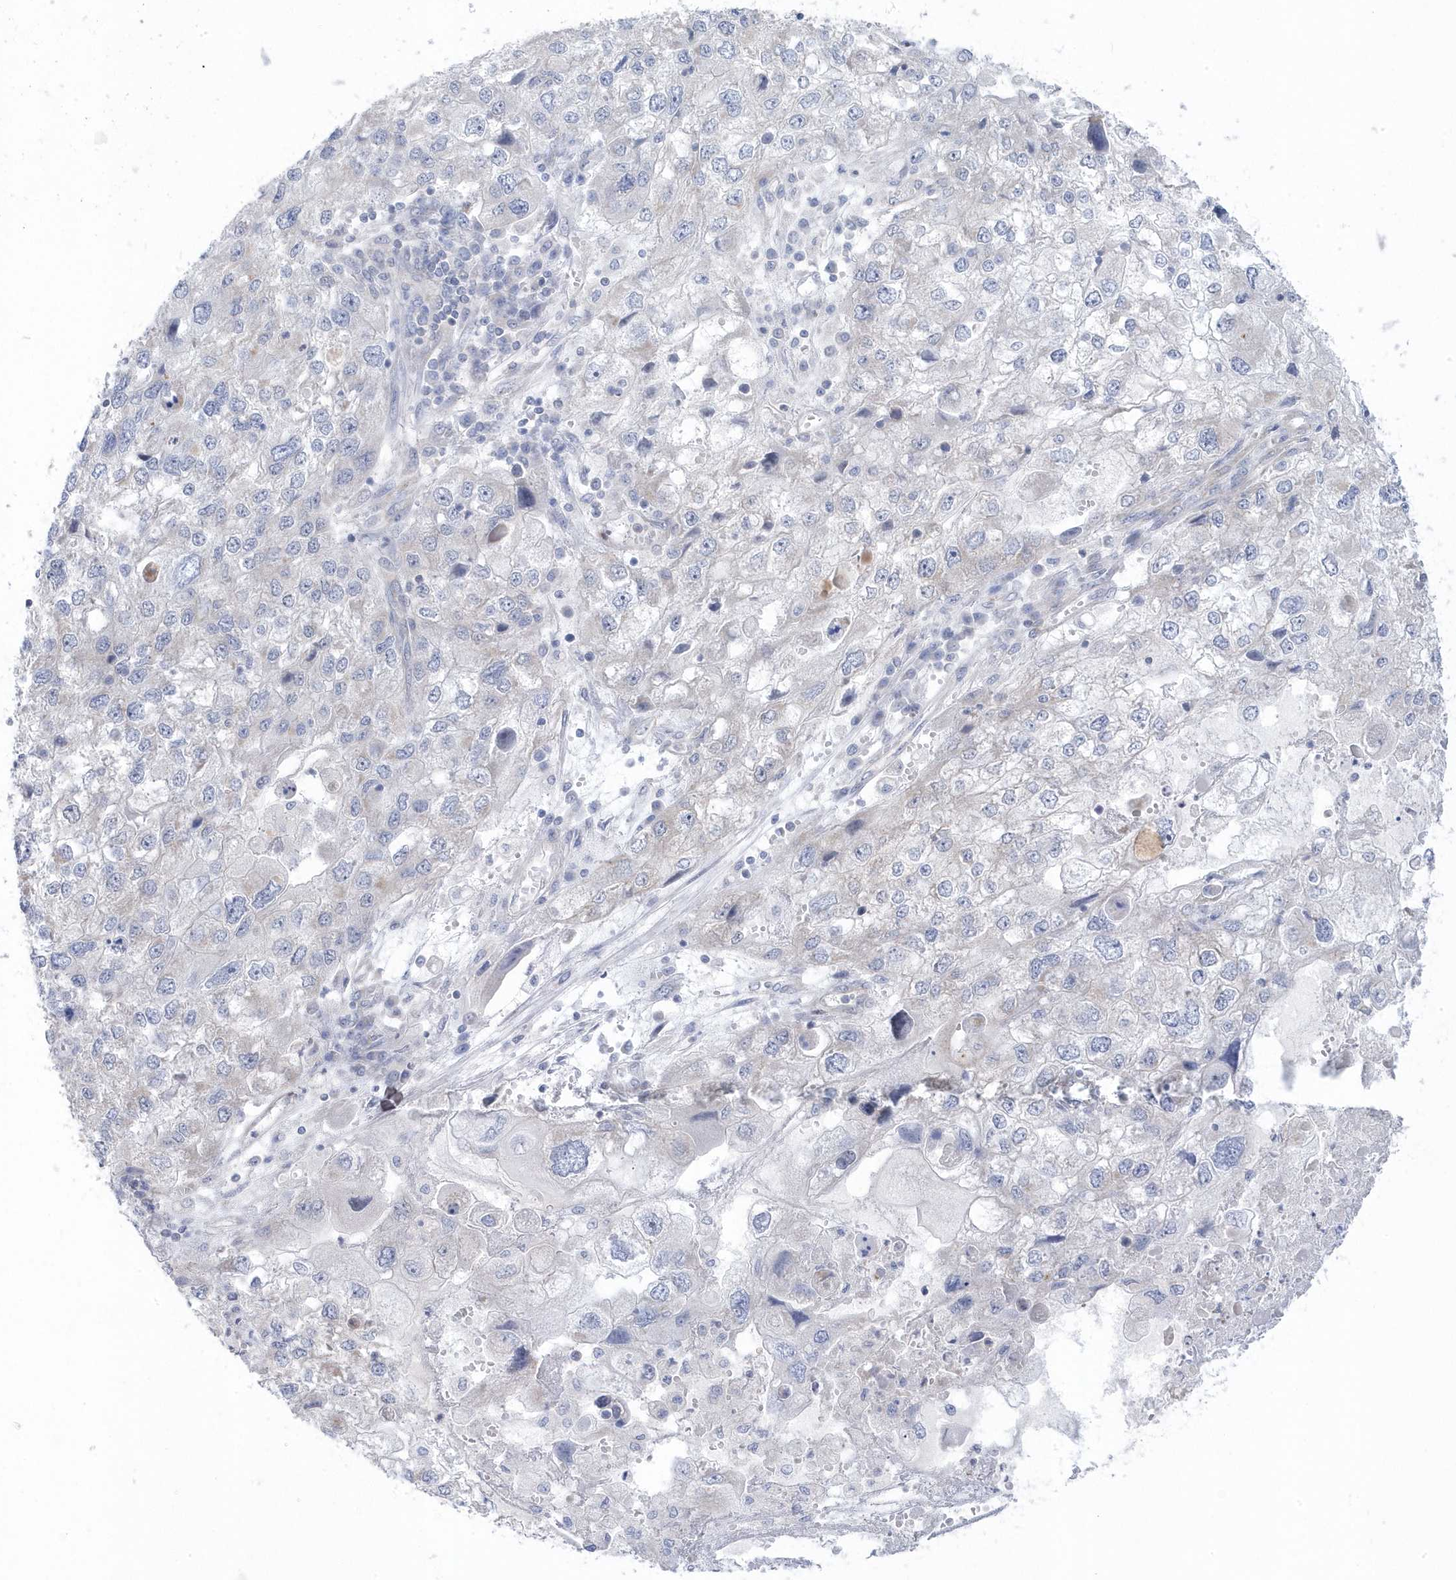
{"staining": {"intensity": "negative", "quantity": "none", "location": "none"}, "tissue": "endometrial cancer", "cell_type": "Tumor cells", "image_type": "cancer", "snomed": [{"axis": "morphology", "description": "Adenocarcinoma, NOS"}, {"axis": "topography", "description": "Endometrium"}], "caption": "This is an immunohistochemistry micrograph of endometrial adenocarcinoma. There is no expression in tumor cells.", "gene": "ANAPC1", "patient": {"sex": "female", "age": 49}}